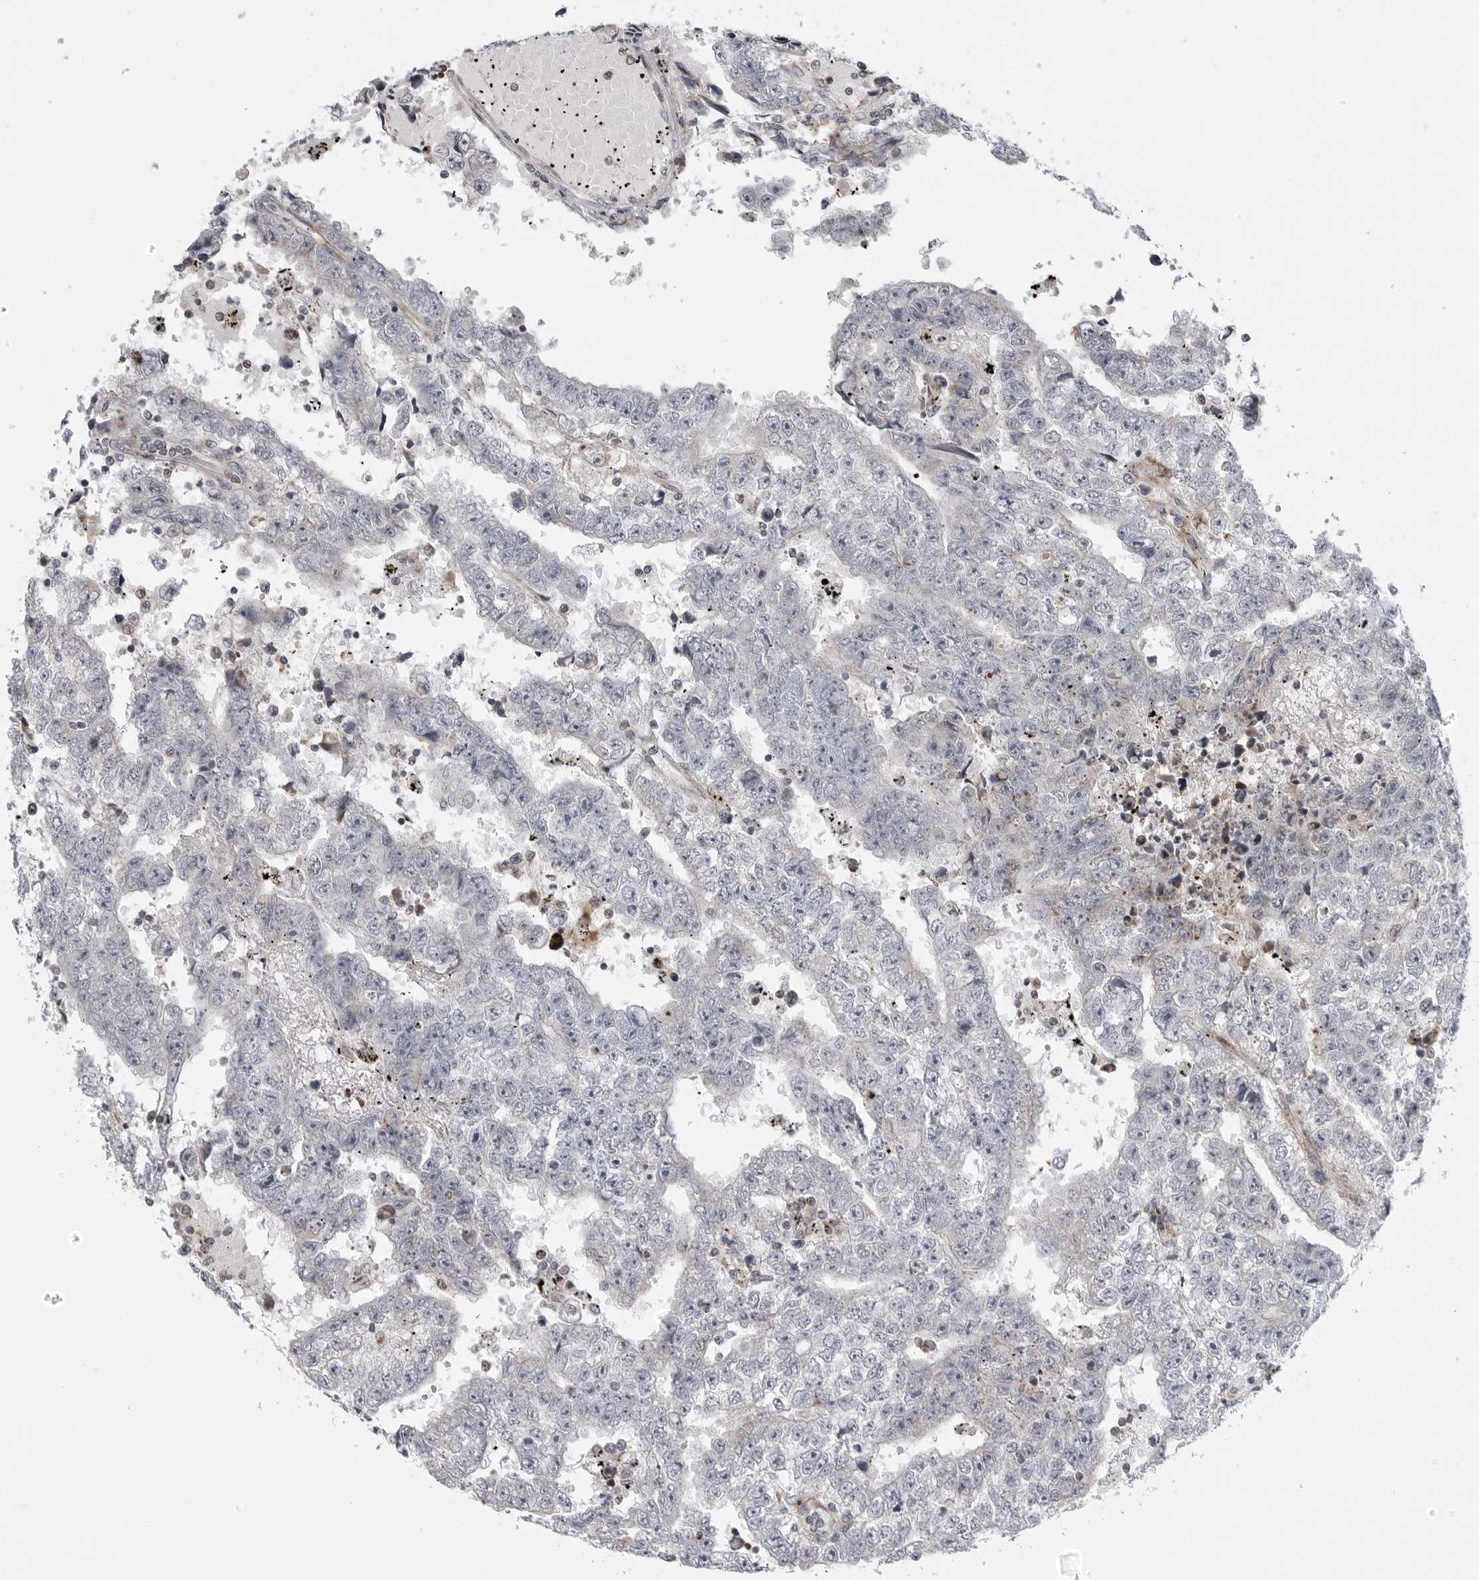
{"staining": {"intensity": "negative", "quantity": "none", "location": "none"}, "tissue": "testis cancer", "cell_type": "Tumor cells", "image_type": "cancer", "snomed": [{"axis": "morphology", "description": "Carcinoma, Embryonal, NOS"}, {"axis": "topography", "description": "Testis"}], "caption": "Testis embryonal carcinoma was stained to show a protein in brown. There is no significant expression in tumor cells. Brightfield microscopy of immunohistochemistry stained with DAB (3,3'-diaminobenzidine) (brown) and hematoxylin (blue), captured at high magnification.", "gene": "CDK20", "patient": {"sex": "male", "age": 25}}